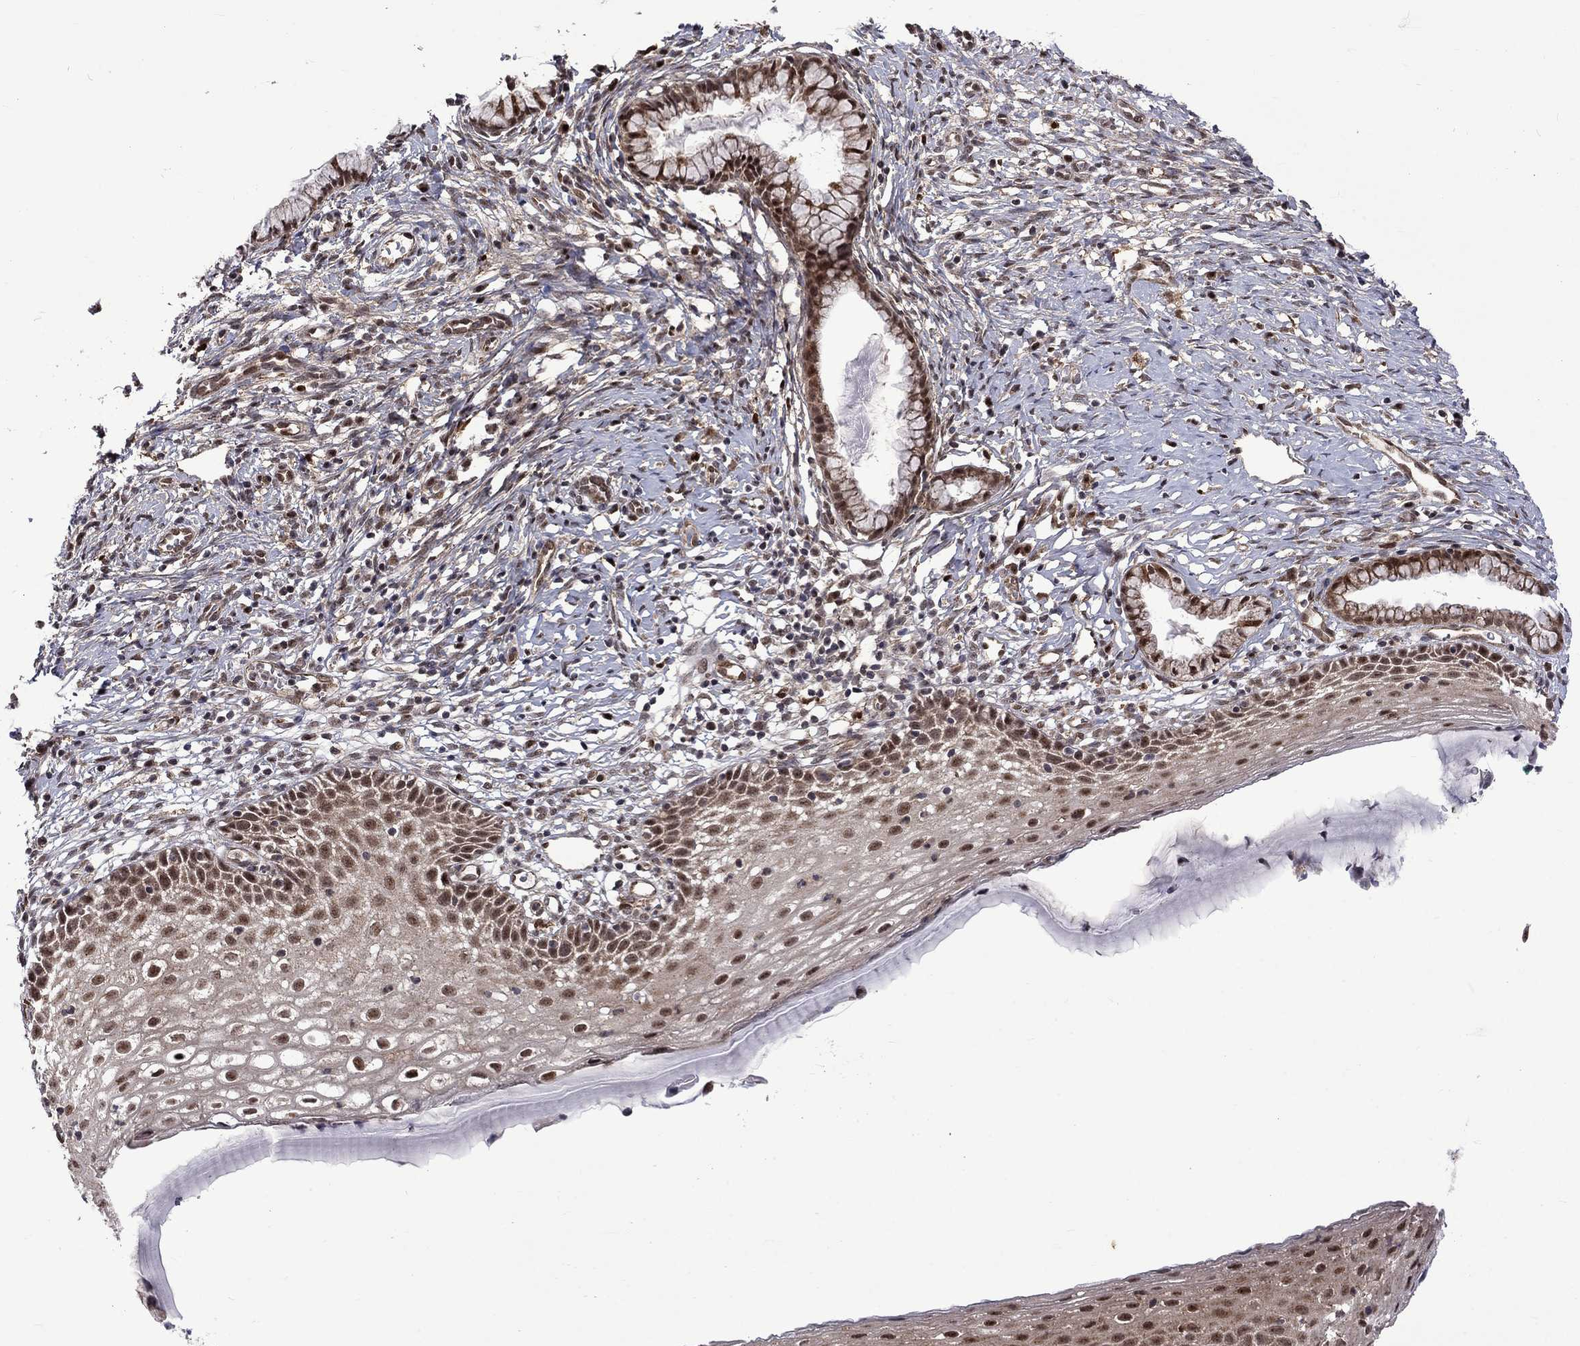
{"staining": {"intensity": "moderate", "quantity": "25%-75%", "location": "cytoplasmic/membranous,nuclear"}, "tissue": "cervix", "cell_type": "Glandular cells", "image_type": "normal", "snomed": [{"axis": "morphology", "description": "Normal tissue, NOS"}, {"axis": "topography", "description": "Cervix"}], "caption": "Cervix stained with DAB (3,3'-diaminobenzidine) immunohistochemistry demonstrates medium levels of moderate cytoplasmic/membranous,nuclear positivity in about 25%-75% of glandular cells. The protein is shown in brown color, while the nuclei are stained blue.", "gene": "KPNA3", "patient": {"sex": "female", "age": 39}}